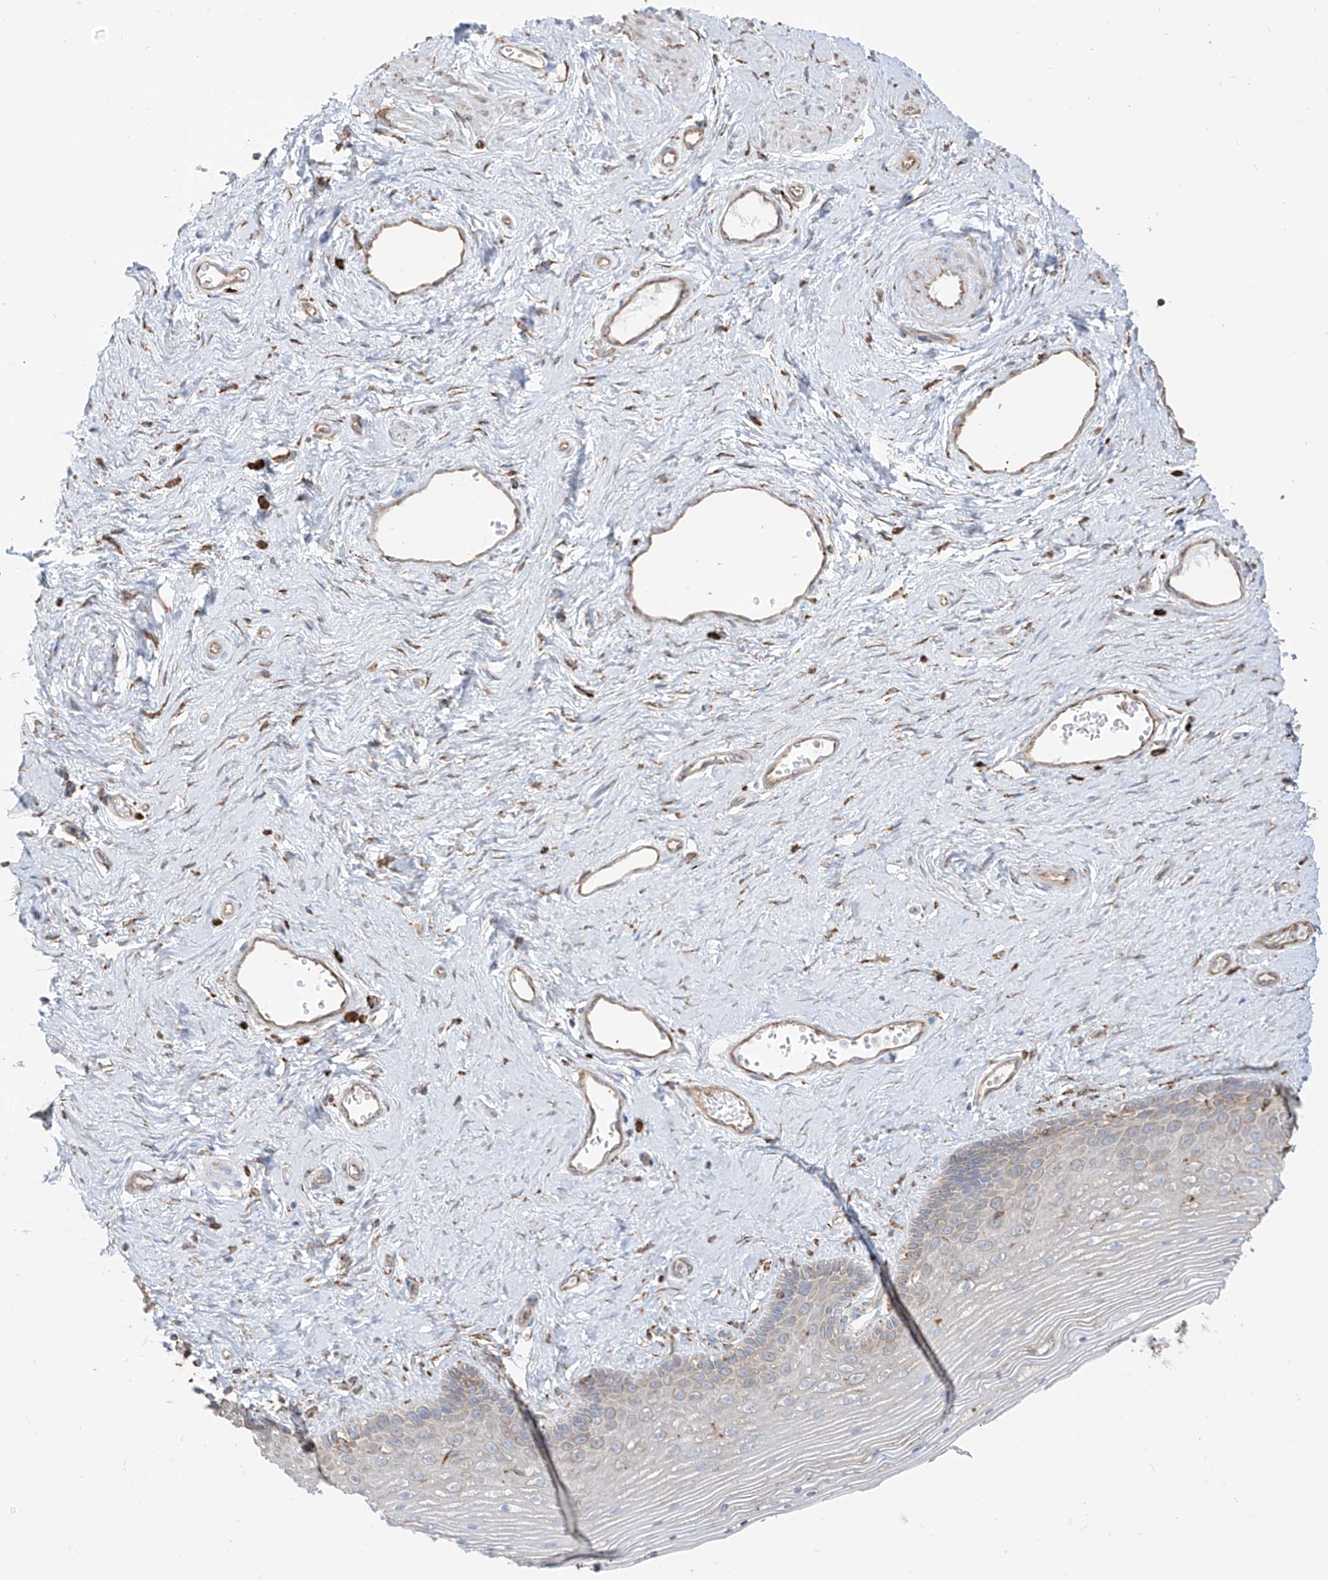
{"staining": {"intensity": "weak", "quantity": "<25%", "location": "cytoplasmic/membranous"}, "tissue": "vagina", "cell_type": "Squamous epithelial cells", "image_type": "normal", "snomed": [{"axis": "morphology", "description": "Normal tissue, NOS"}, {"axis": "topography", "description": "Vagina"}], "caption": "This is an immunohistochemistry histopathology image of benign human vagina. There is no staining in squamous epithelial cells.", "gene": "PDIA6", "patient": {"sex": "female", "age": 46}}